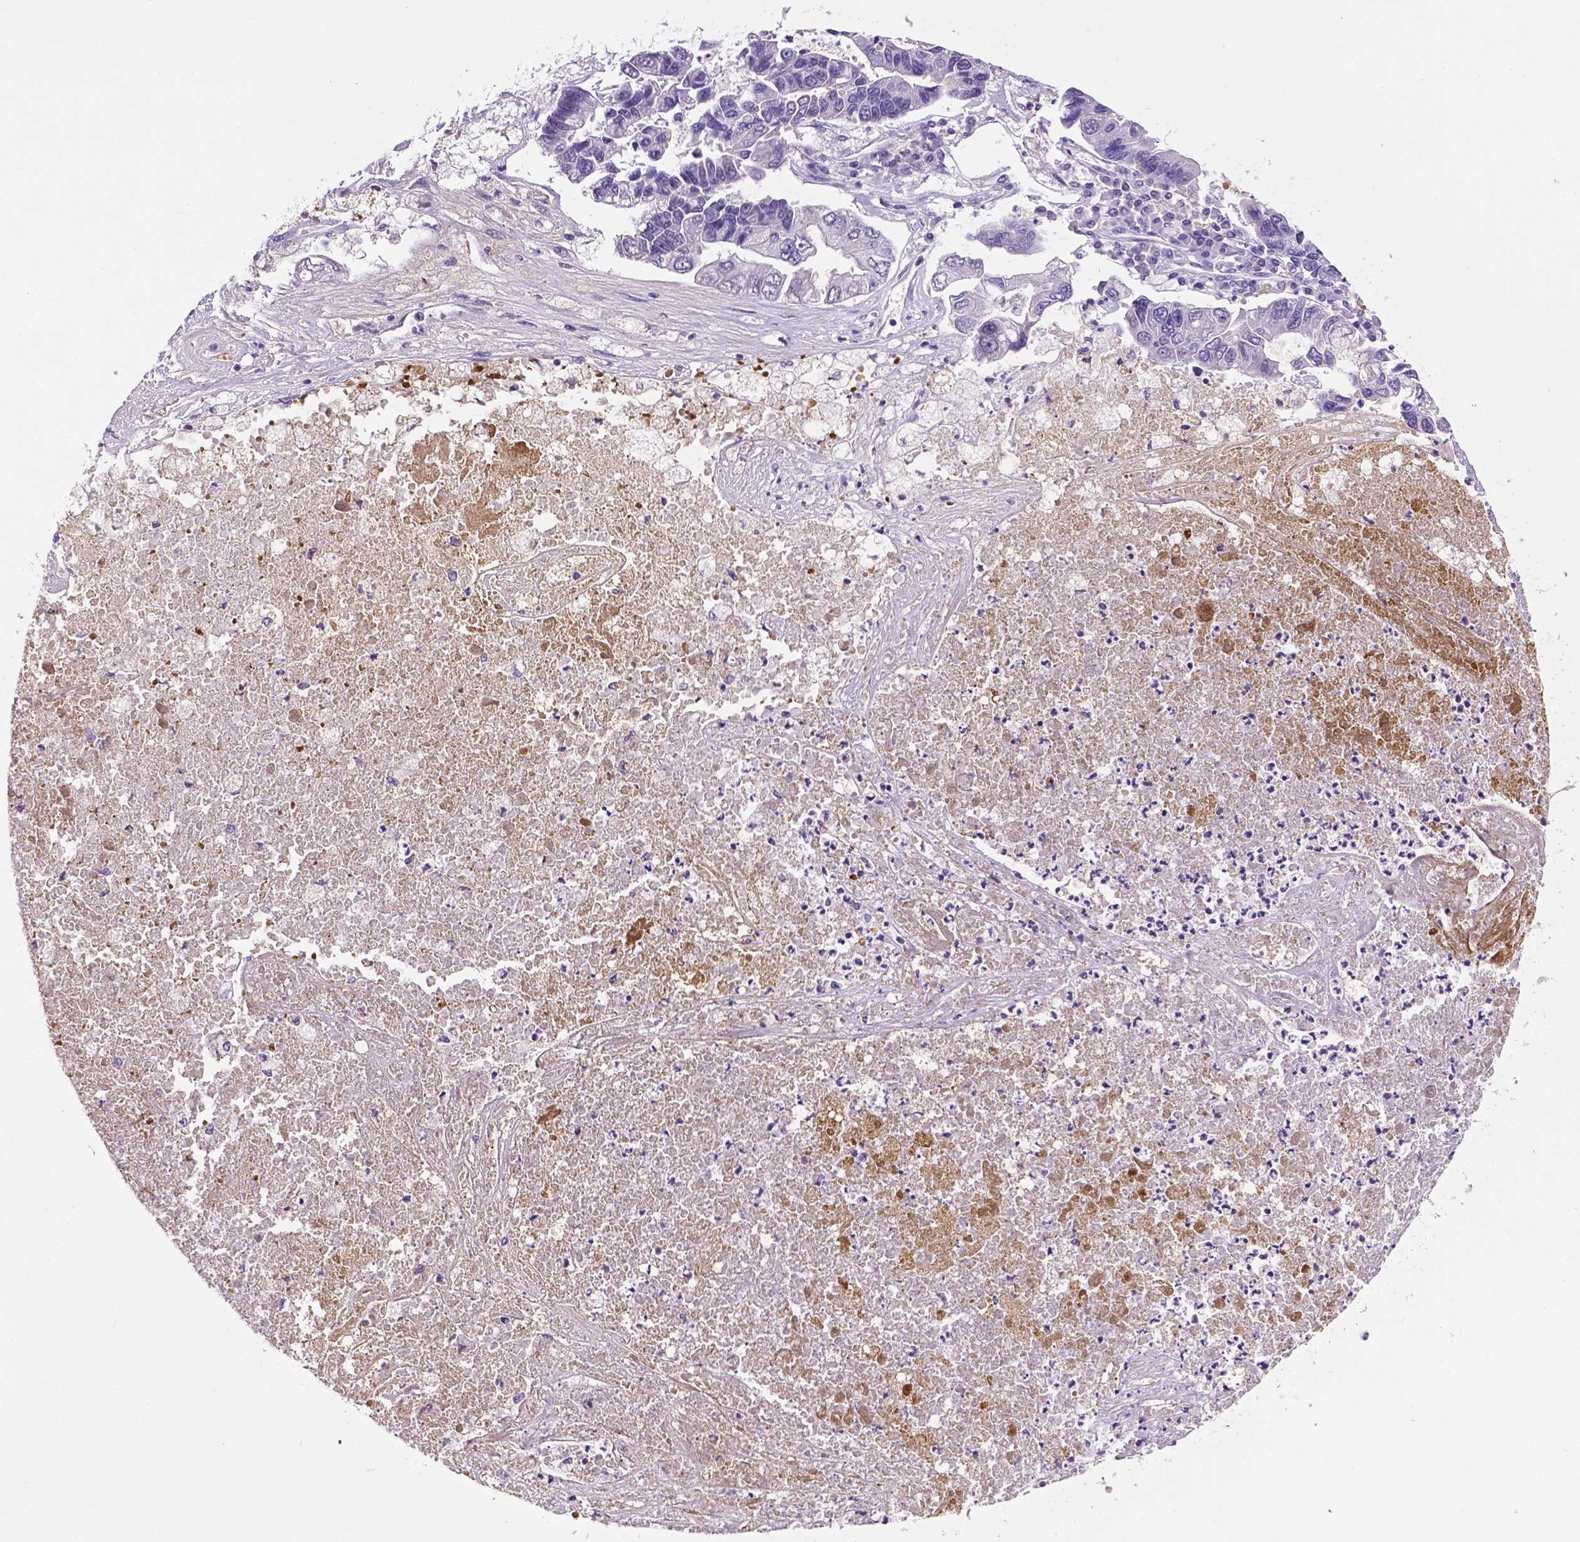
{"staining": {"intensity": "negative", "quantity": "none", "location": "none"}, "tissue": "lung cancer", "cell_type": "Tumor cells", "image_type": "cancer", "snomed": [{"axis": "morphology", "description": "Adenocarcinoma, NOS"}, {"axis": "topography", "description": "Bronchus"}, {"axis": "topography", "description": "Lung"}], "caption": "Tumor cells are negative for brown protein staining in lung cancer.", "gene": "APOE", "patient": {"sex": "female", "age": 51}}